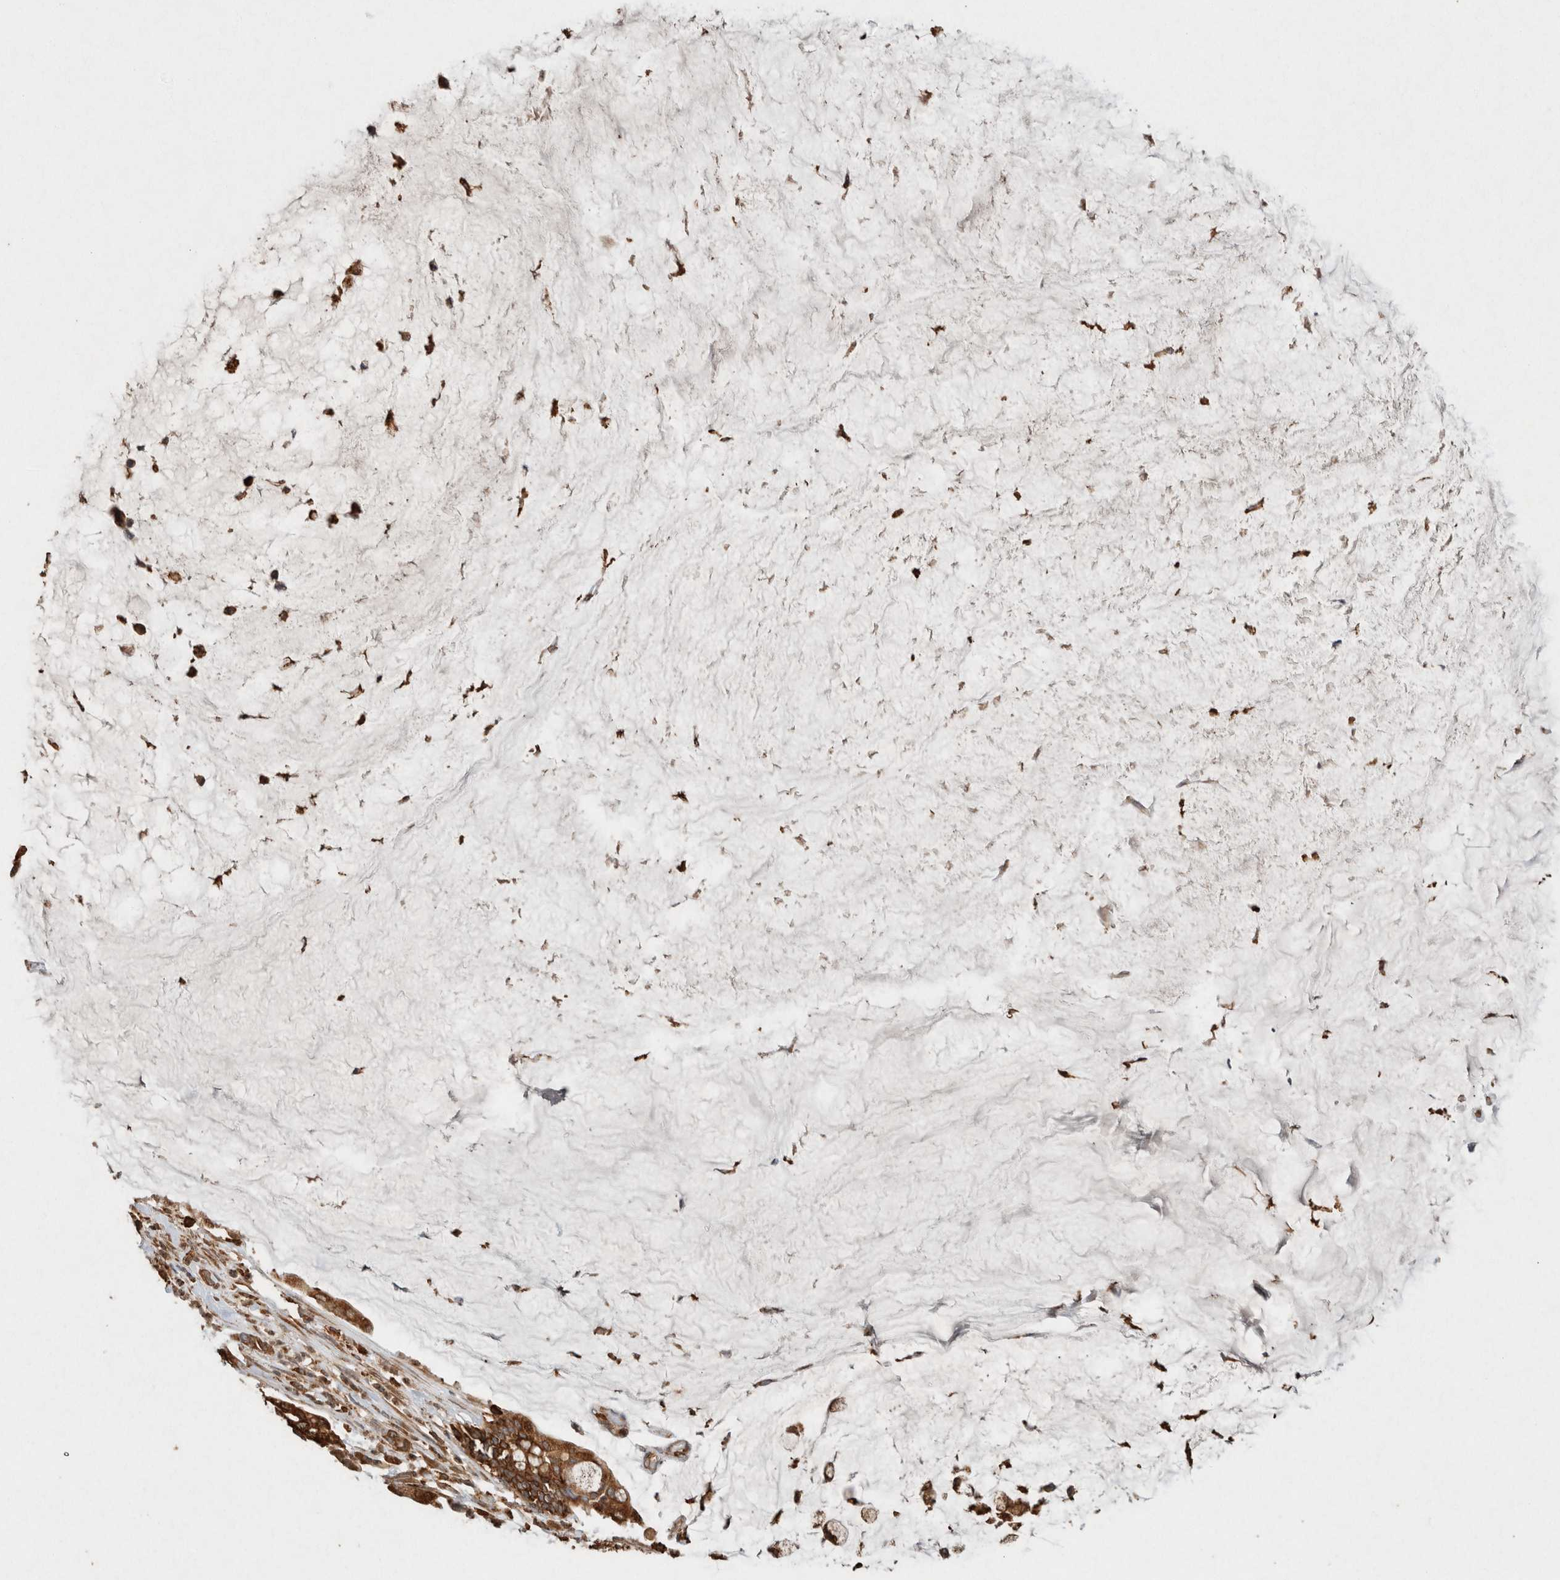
{"staining": {"intensity": "moderate", "quantity": ">75%", "location": "cytoplasmic/membranous"}, "tissue": "pancreatic cancer", "cell_type": "Tumor cells", "image_type": "cancer", "snomed": [{"axis": "morphology", "description": "Adenocarcinoma, NOS"}, {"axis": "topography", "description": "Pancreas"}], "caption": "Immunohistochemical staining of human adenocarcinoma (pancreatic) shows medium levels of moderate cytoplasmic/membranous staining in approximately >75% of tumor cells.", "gene": "ERAP1", "patient": {"sex": "male", "age": 41}}